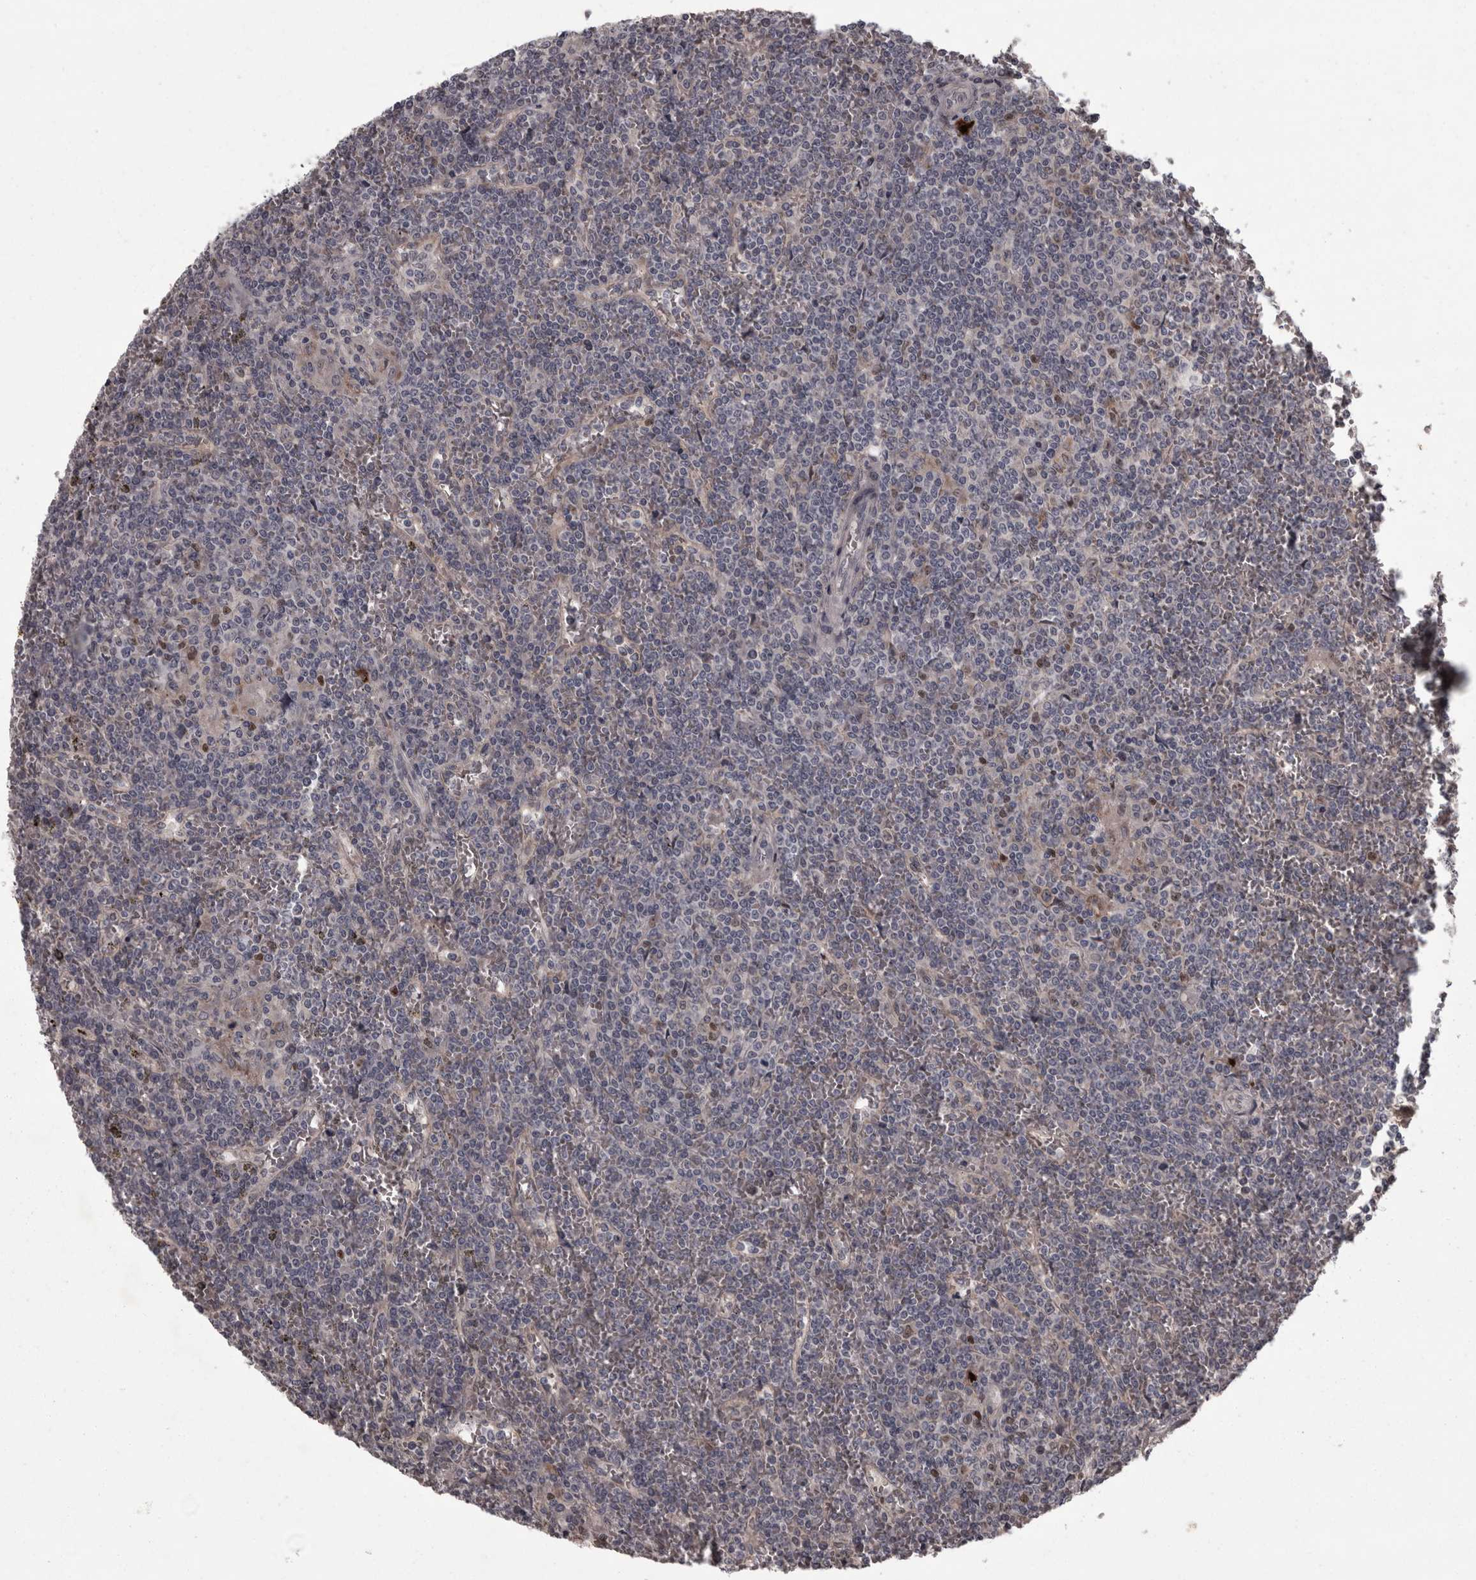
{"staining": {"intensity": "negative", "quantity": "none", "location": "none"}, "tissue": "lymphoma", "cell_type": "Tumor cells", "image_type": "cancer", "snomed": [{"axis": "morphology", "description": "Malignant lymphoma, non-Hodgkin's type, Low grade"}, {"axis": "topography", "description": "Spleen"}], "caption": "This is an immunohistochemistry image of lymphoma. There is no staining in tumor cells.", "gene": "PCDH17", "patient": {"sex": "female", "age": 19}}